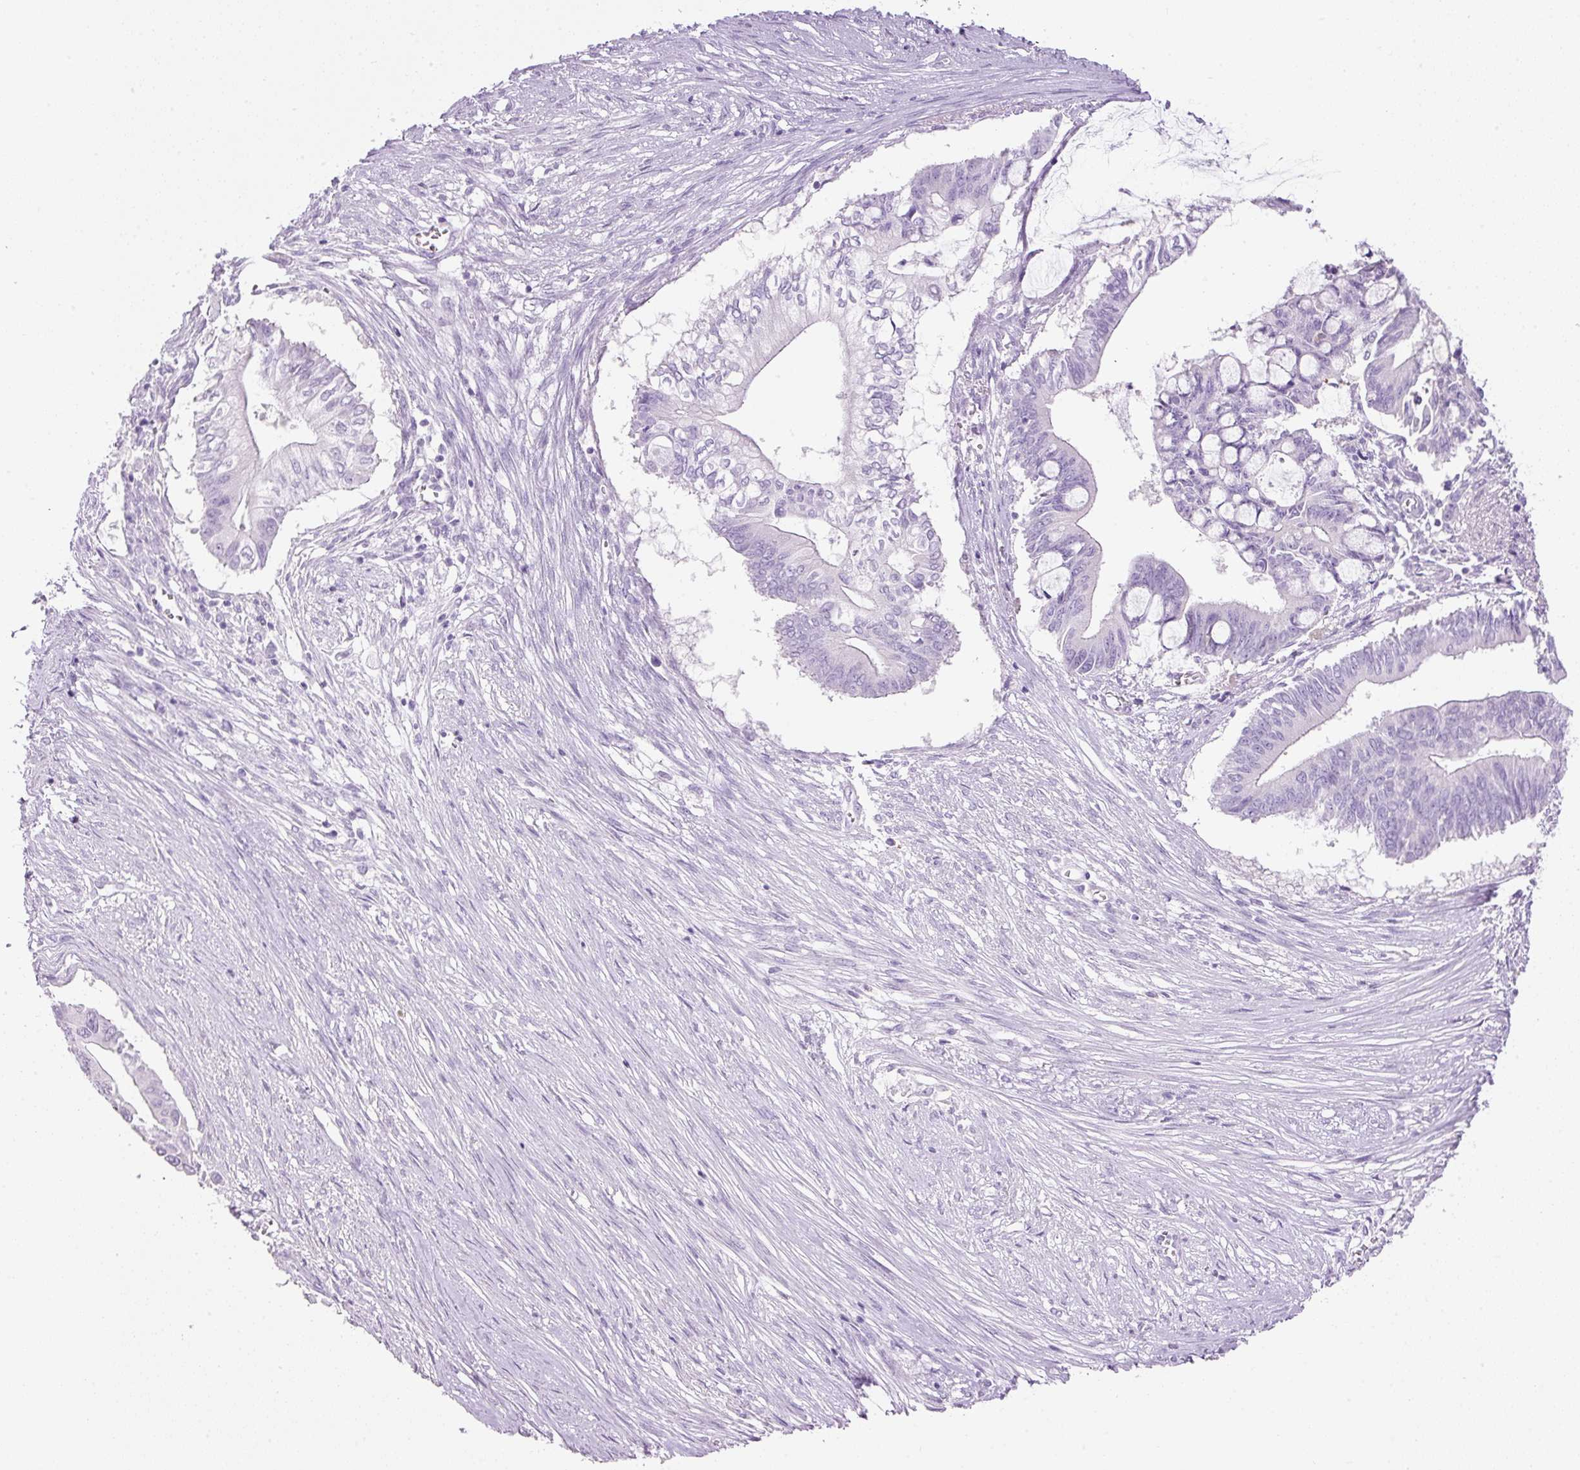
{"staining": {"intensity": "negative", "quantity": "none", "location": "none"}, "tissue": "pancreatic cancer", "cell_type": "Tumor cells", "image_type": "cancer", "snomed": [{"axis": "morphology", "description": "Adenocarcinoma, NOS"}, {"axis": "topography", "description": "Pancreas"}], "caption": "Image shows no significant protein positivity in tumor cells of pancreatic cancer (adenocarcinoma).", "gene": "BSND", "patient": {"sex": "male", "age": 68}}